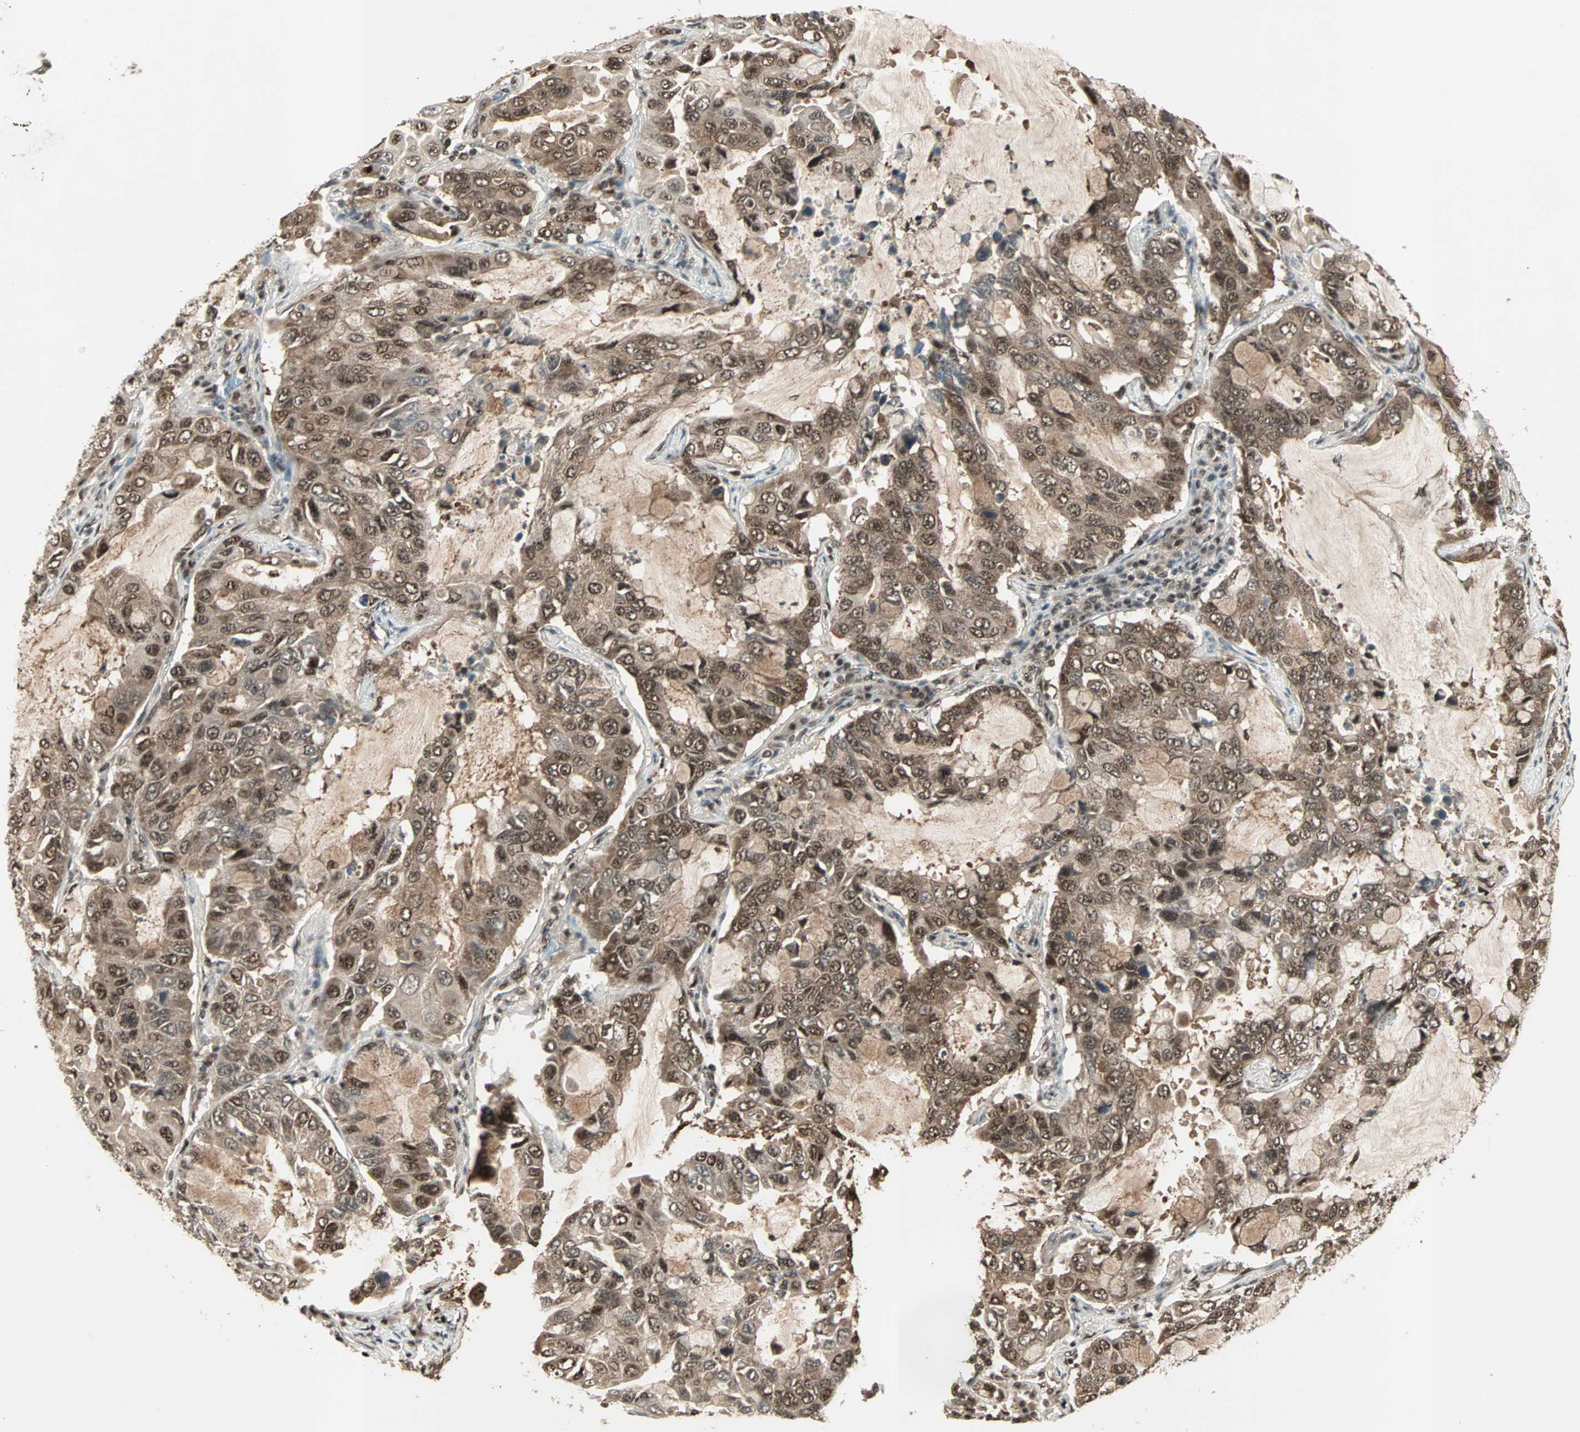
{"staining": {"intensity": "moderate", "quantity": ">75%", "location": "cytoplasmic/membranous,nuclear"}, "tissue": "lung cancer", "cell_type": "Tumor cells", "image_type": "cancer", "snomed": [{"axis": "morphology", "description": "Adenocarcinoma, NOS"}, {"axis": "topography", "description": "Lung"}], "caption": "Protein expression analysis of human lung cancer reveals moderate cytoplasmic/membranous and nuclear expression in approximately >75% of tumor cells.", "gene": "ZNF44", "patient": {"sex": "male", "age": 64}}